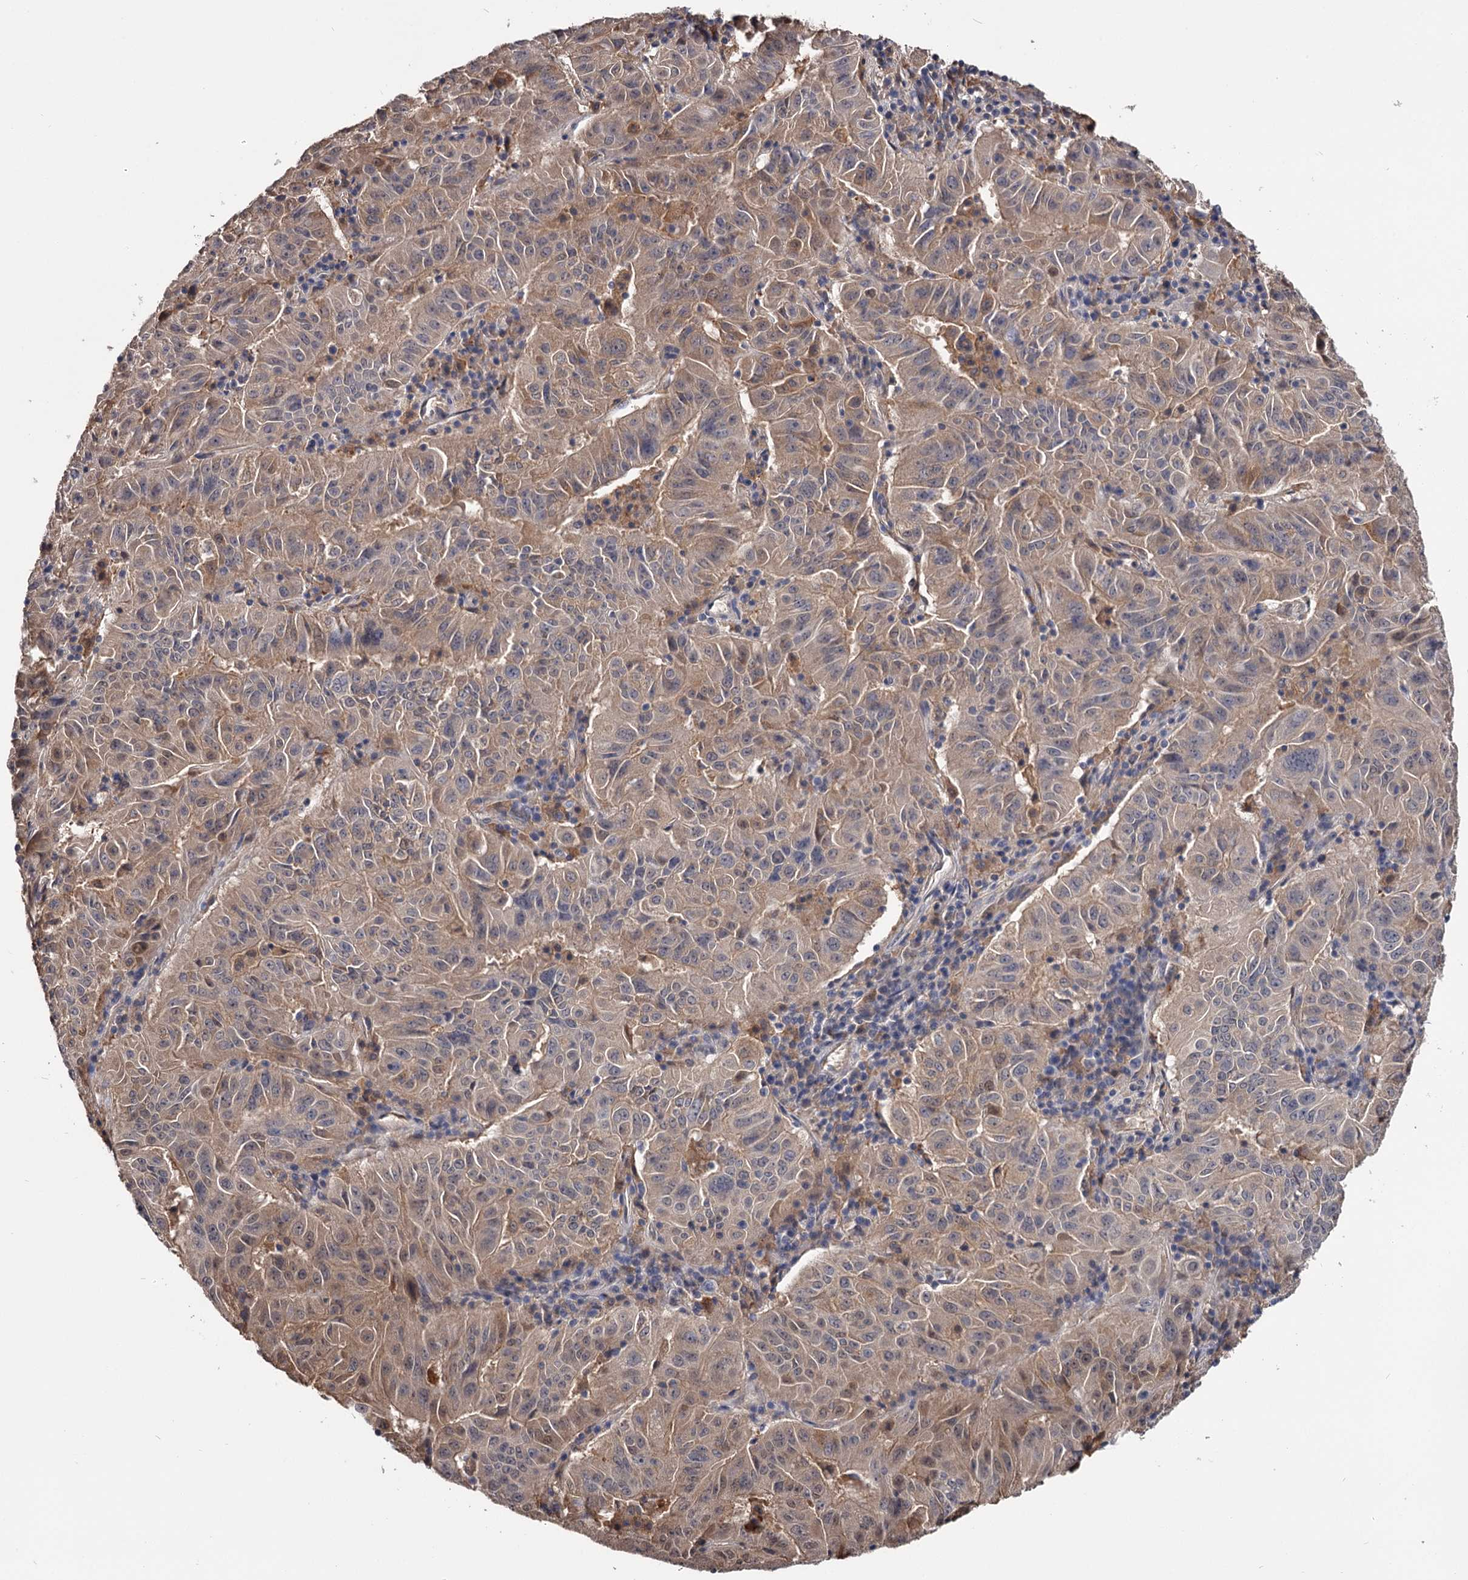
{"staining": {"intensity": "weak", "quantity": "25%-75%", "location": "cytoplasmic/membranous"}, "tissue": "pancreatic cancer", "cell_type": "Tumor cells", "image_type": "cancer", "snomed": [{"axis": "morphology", "description": "Adenocarcinoma, NOS"}, {"axis": "topography", "description": "Pancreas"}], "caption": "Weak cytoplasmic/membranous positivity is appreciated in approximately 25%-75% of tumor cells in pancreatic adenocarcinoma.", "gene": "GSTO1", "patient": {"sex": "male", "age": 63}}